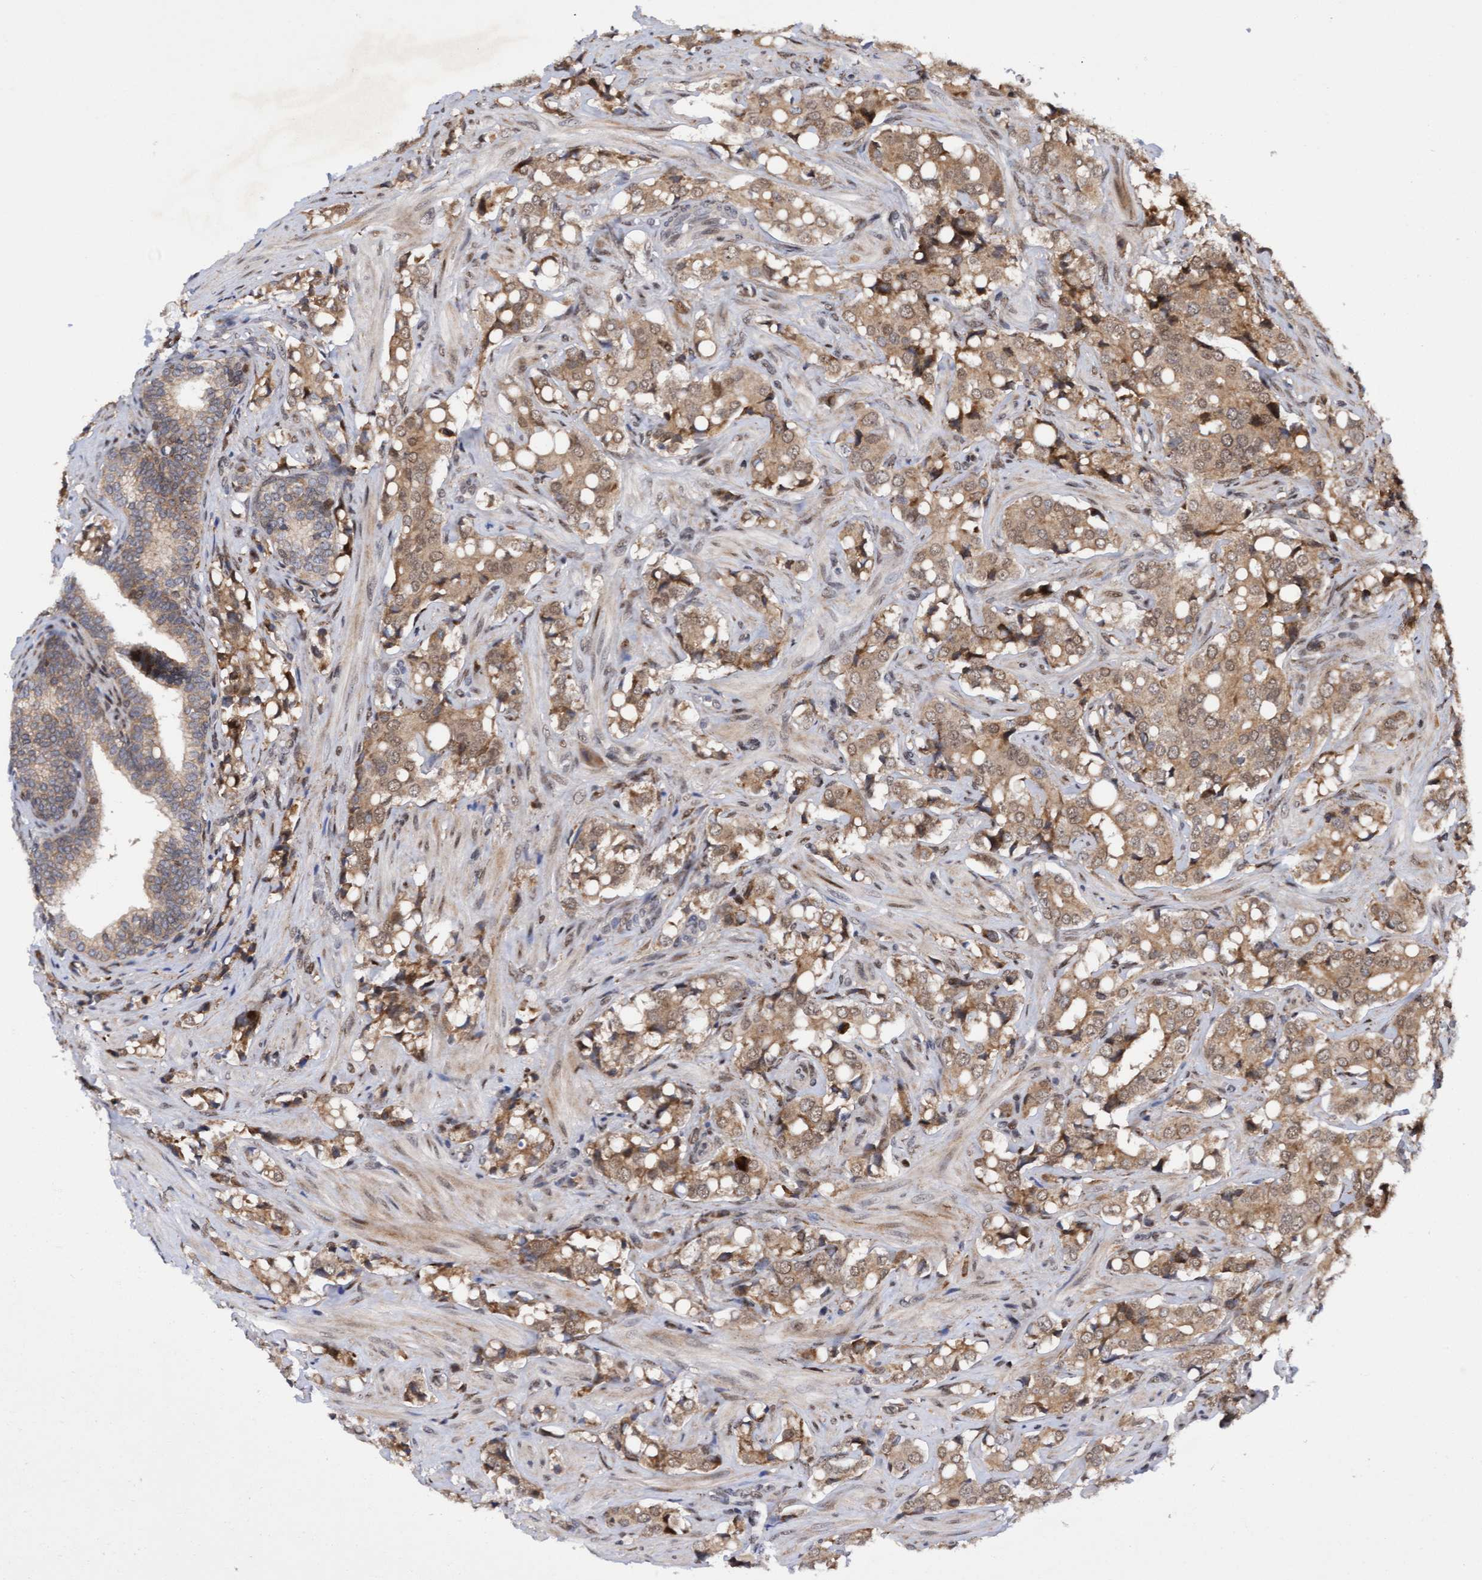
{"staining": {"intensity": "moderate", "quantity": ">75%", "location": "cytoplasmic/membranous"}, "tissue": "prostate cancer", "cell_type": "Tumor cells", "image_type": "cancer", "snomed": [{"axis": "morphology", "description": "Adenocarcinoma, High grade"}, {"axis": "topography", "description": "Prostate"}], "caption": "Immunohistochemical staining of adenocarcinoma (high-grade) (prostate) exhibits medium levels of moderate cytoplasmic/membranous protein staining in about >75% of tumor cells.", "gene": "TANC2", "patient": {"sex": "male", "age": 52}}